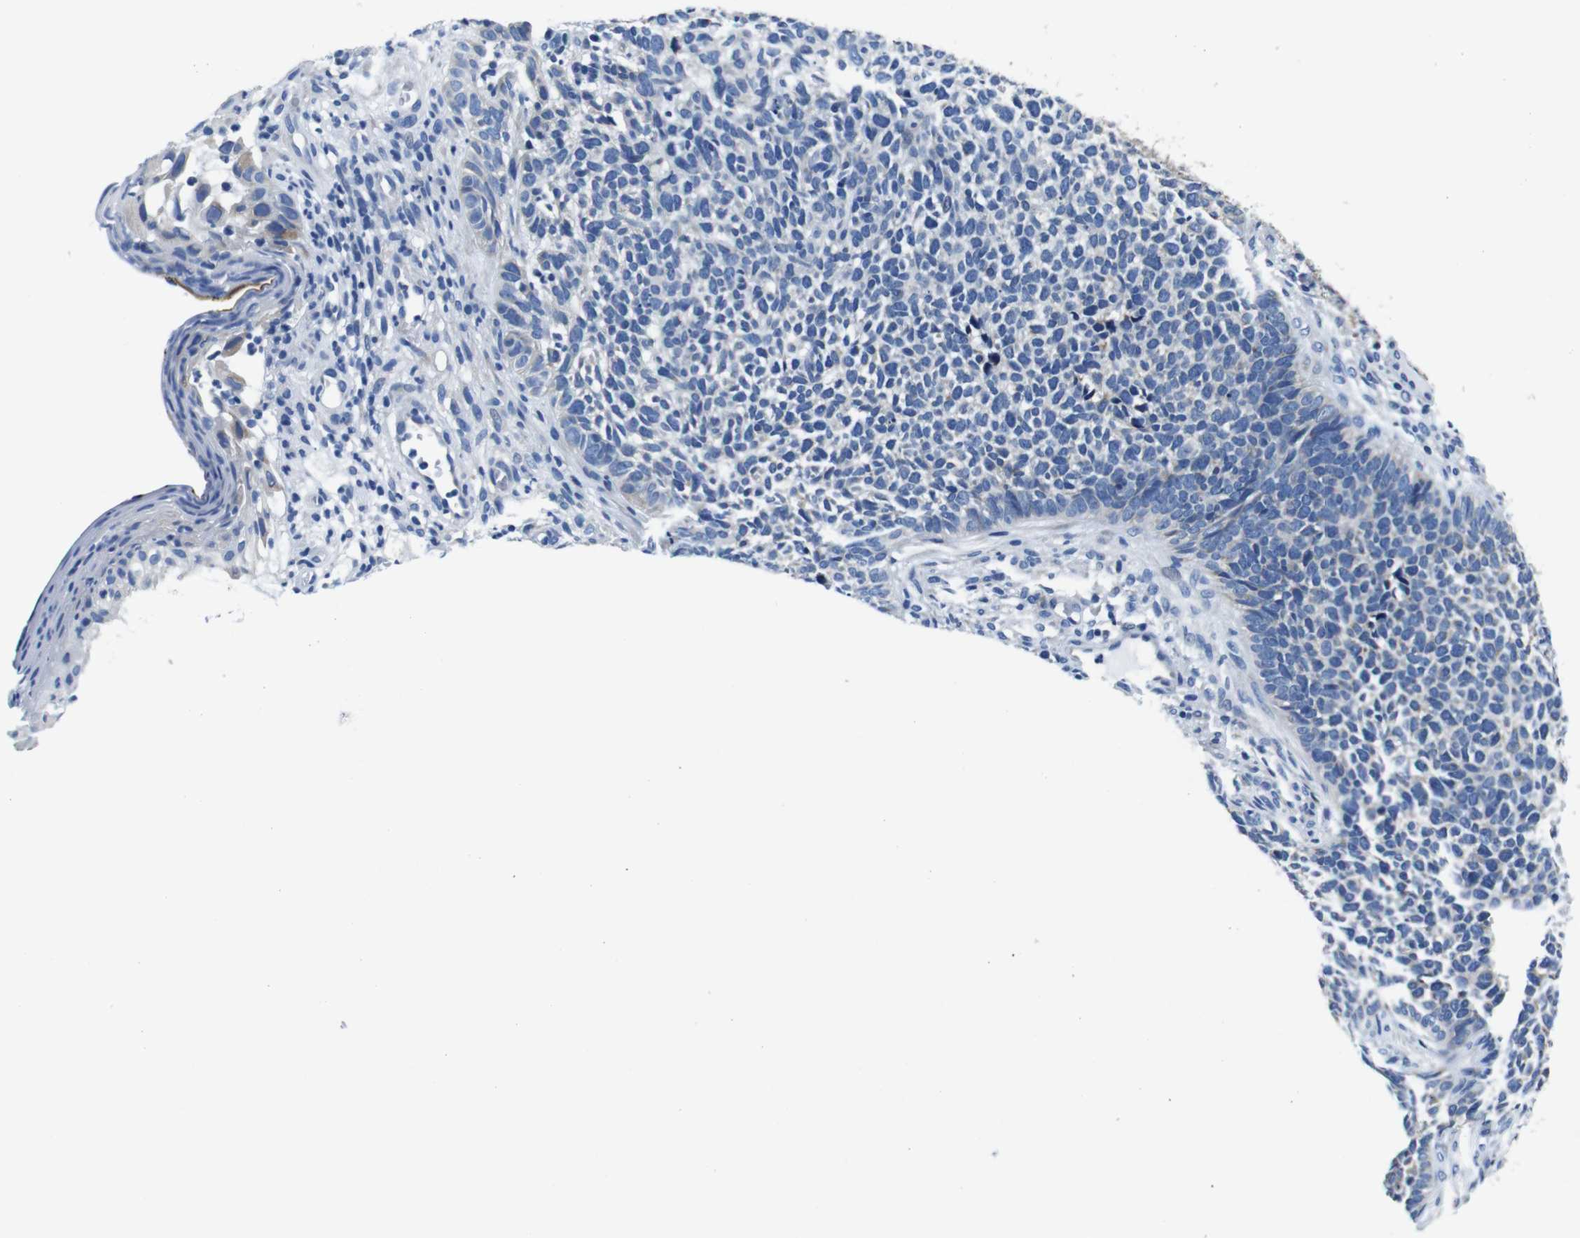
{"staining": {"intensity": "negative", "quantity": "none", "location": "none"}, "tissue": "skin cancer", "cell_type": "Tumor cells", "image_type": "cancer", "snomed": [{"axis": "morphology", "description": "Basal cell carcinoma"}, {"axis": "topography", "description": "Skin"}], "caption": "This is an IHC photomicrograph of human skin cancer. There is no staining in tumor cells.", "gene": "SNX19", "patient": {"sex": "female", "age": 84}}